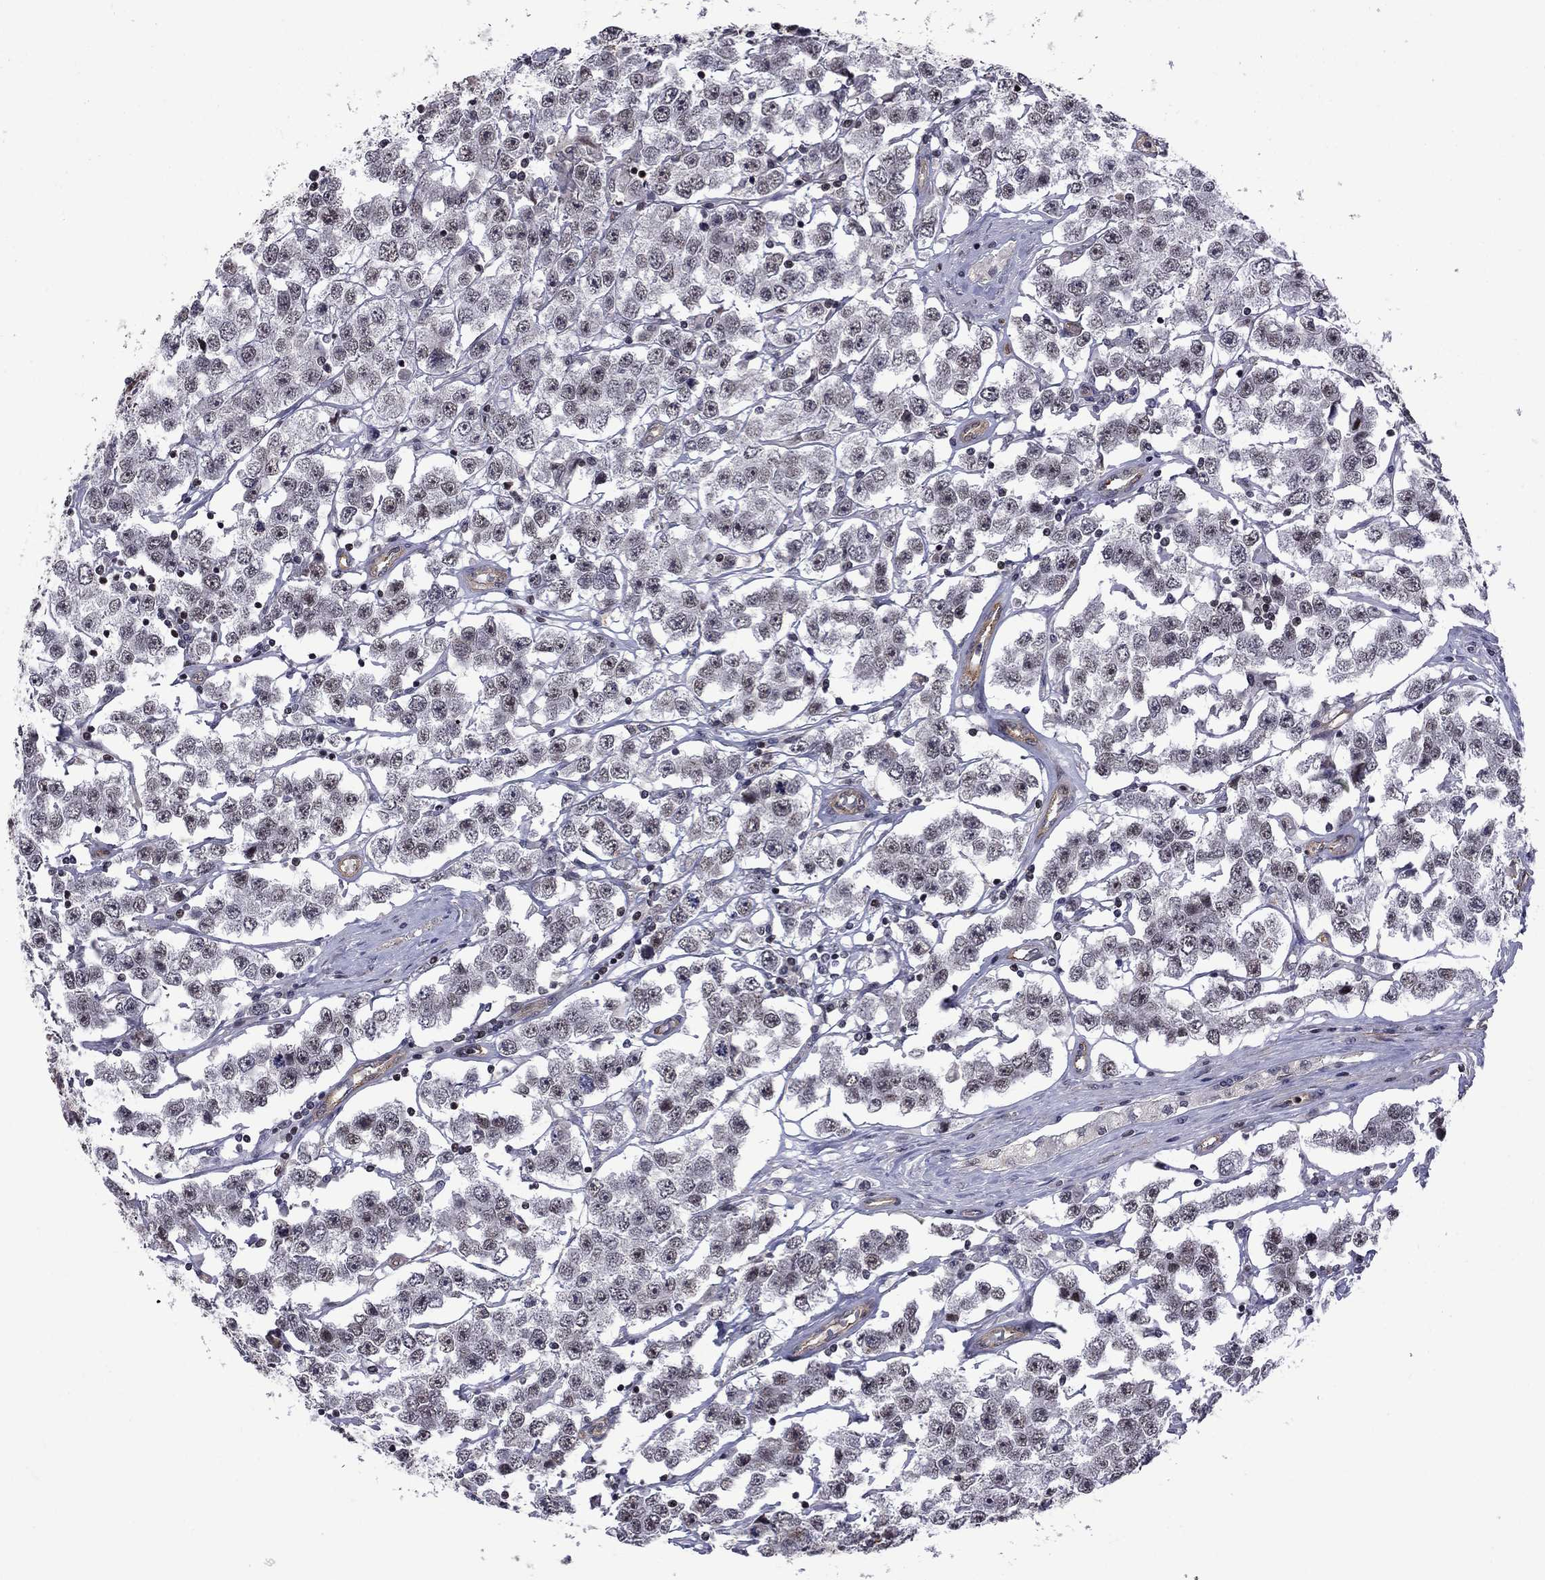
{"staining": {"intensity": "moderate", "quantity": "<25%", "location": "nuclear"}, "tissue": "testis cancer", "cell_type": "Tumor cells", "image_type": "cancer", "snomed": [{"axis": "morphology", "description": "Seminoma, NOS"}, {"axis": "topography", "description": "Testis"}], "caption": "This is an image of IHC staining of seminoma (testis), which shows moderate staining in the nuclear of tumor cells.", "gene": "BRF1", "patient": {"sex": "male", "age": 52}}